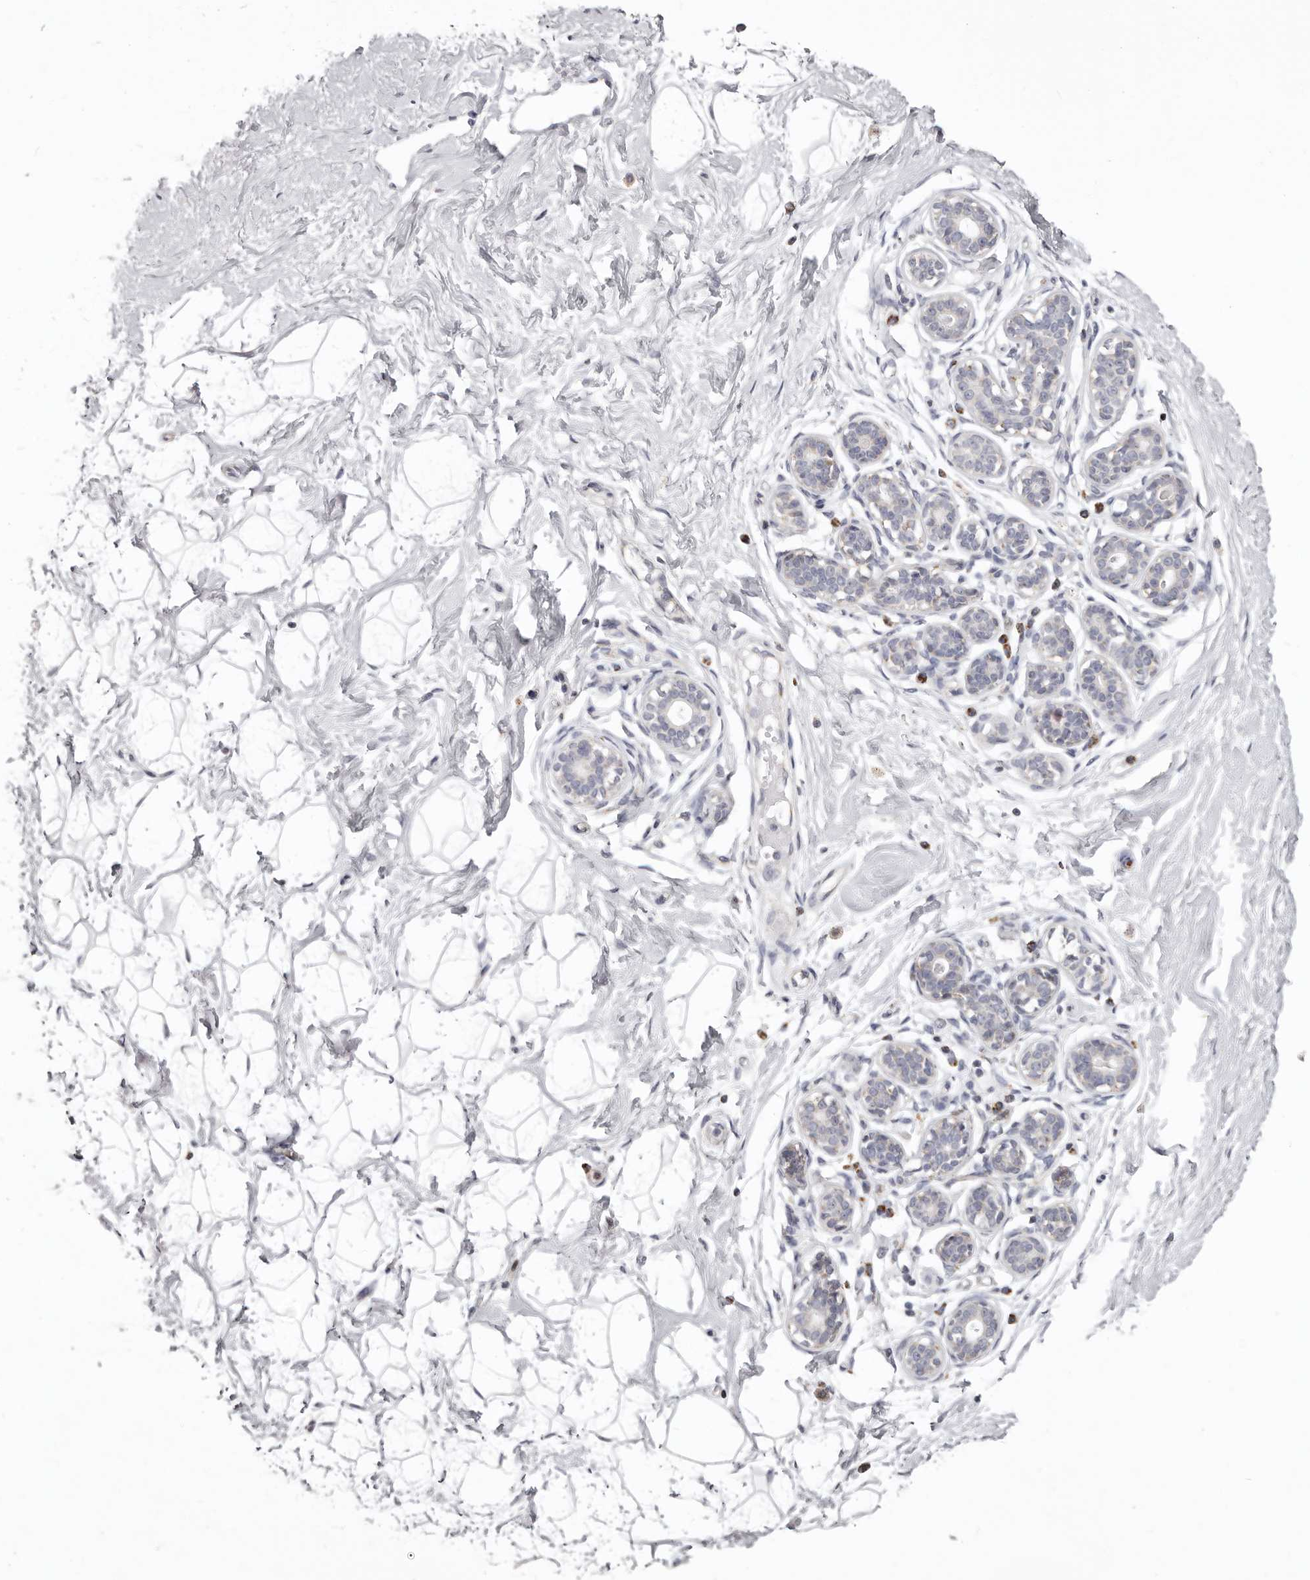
{"staining": {"intensity": "negative", "quantity": "none", "location": "none"}, "tissue": "breast", "cell_type": "Adipocytes", "image_type": "normal", "snomed": [{"axis": "morphology", "description": "Normal tissue, NOS"}, {"axis": "morphology", "description": "Adenoma, NOS"}, {"axis": "topography", "description": "Breast"}], "caption": "Immunohistochemical staining of benign breast demonstrates no significant positivity in adipocytes.", "gene": "PRMT2", "patient": {"sex": "female", "age": 23}}